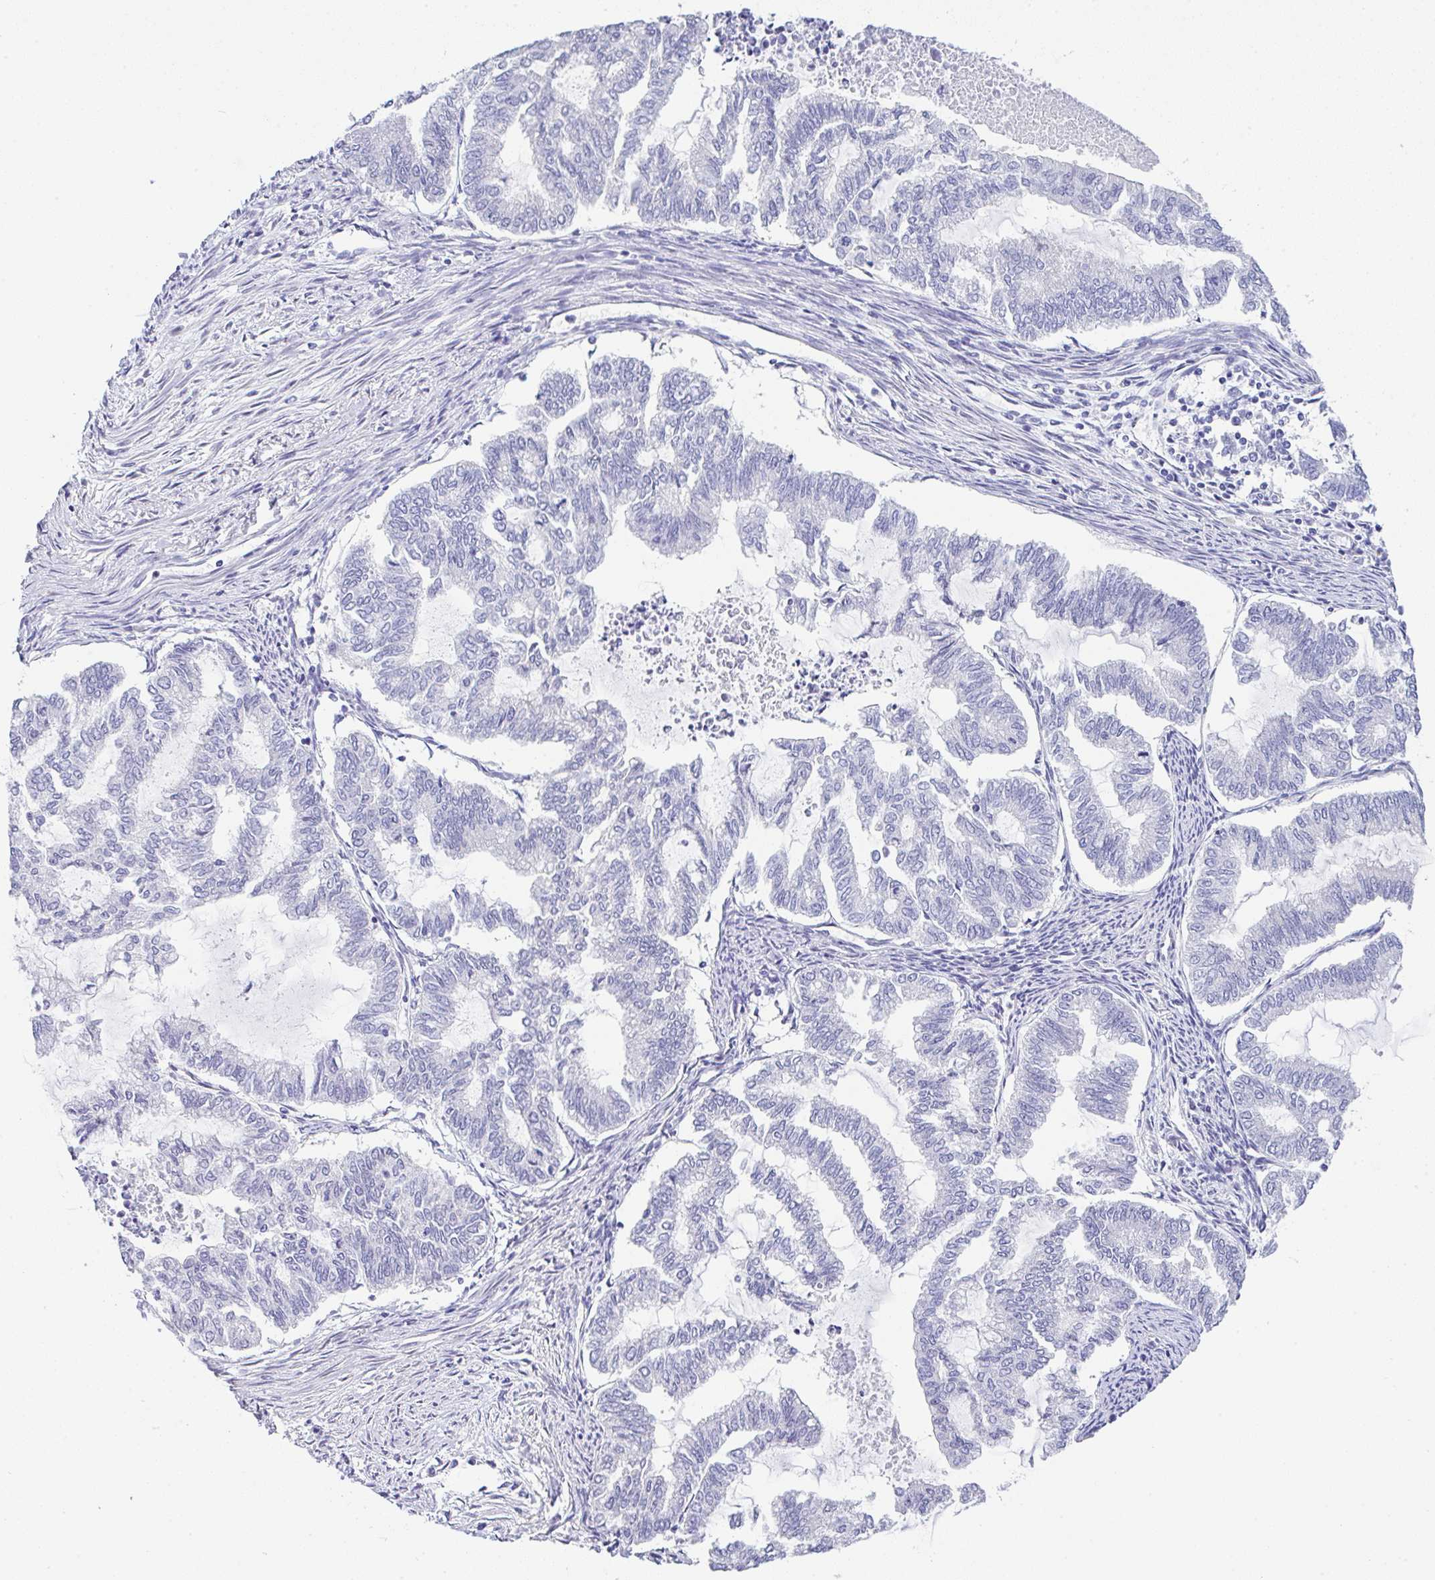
{"staining": {"intensity": "negative", "quantity": "none", "location": "none"}, "tissue": "endometrial cancer", "cell_type": "Tumor cells", "image_type": "cancer", "snomed": [{"axis": "morphology", "description": "Adenocarcinoma, NOS"}, {"axis": "topography", "description": "Endometrium"}], "caption": "Immunohistochemistry (IHC) micrograph of neoplastic tissue: endometrial adenocarcinoma stained with DAB (3,3'-diaminobenzidine) exhibits no significant protein positivity in tumor cells.", "gene": "SERPINE3", "patient": {"sex": "female", "age": 79}}